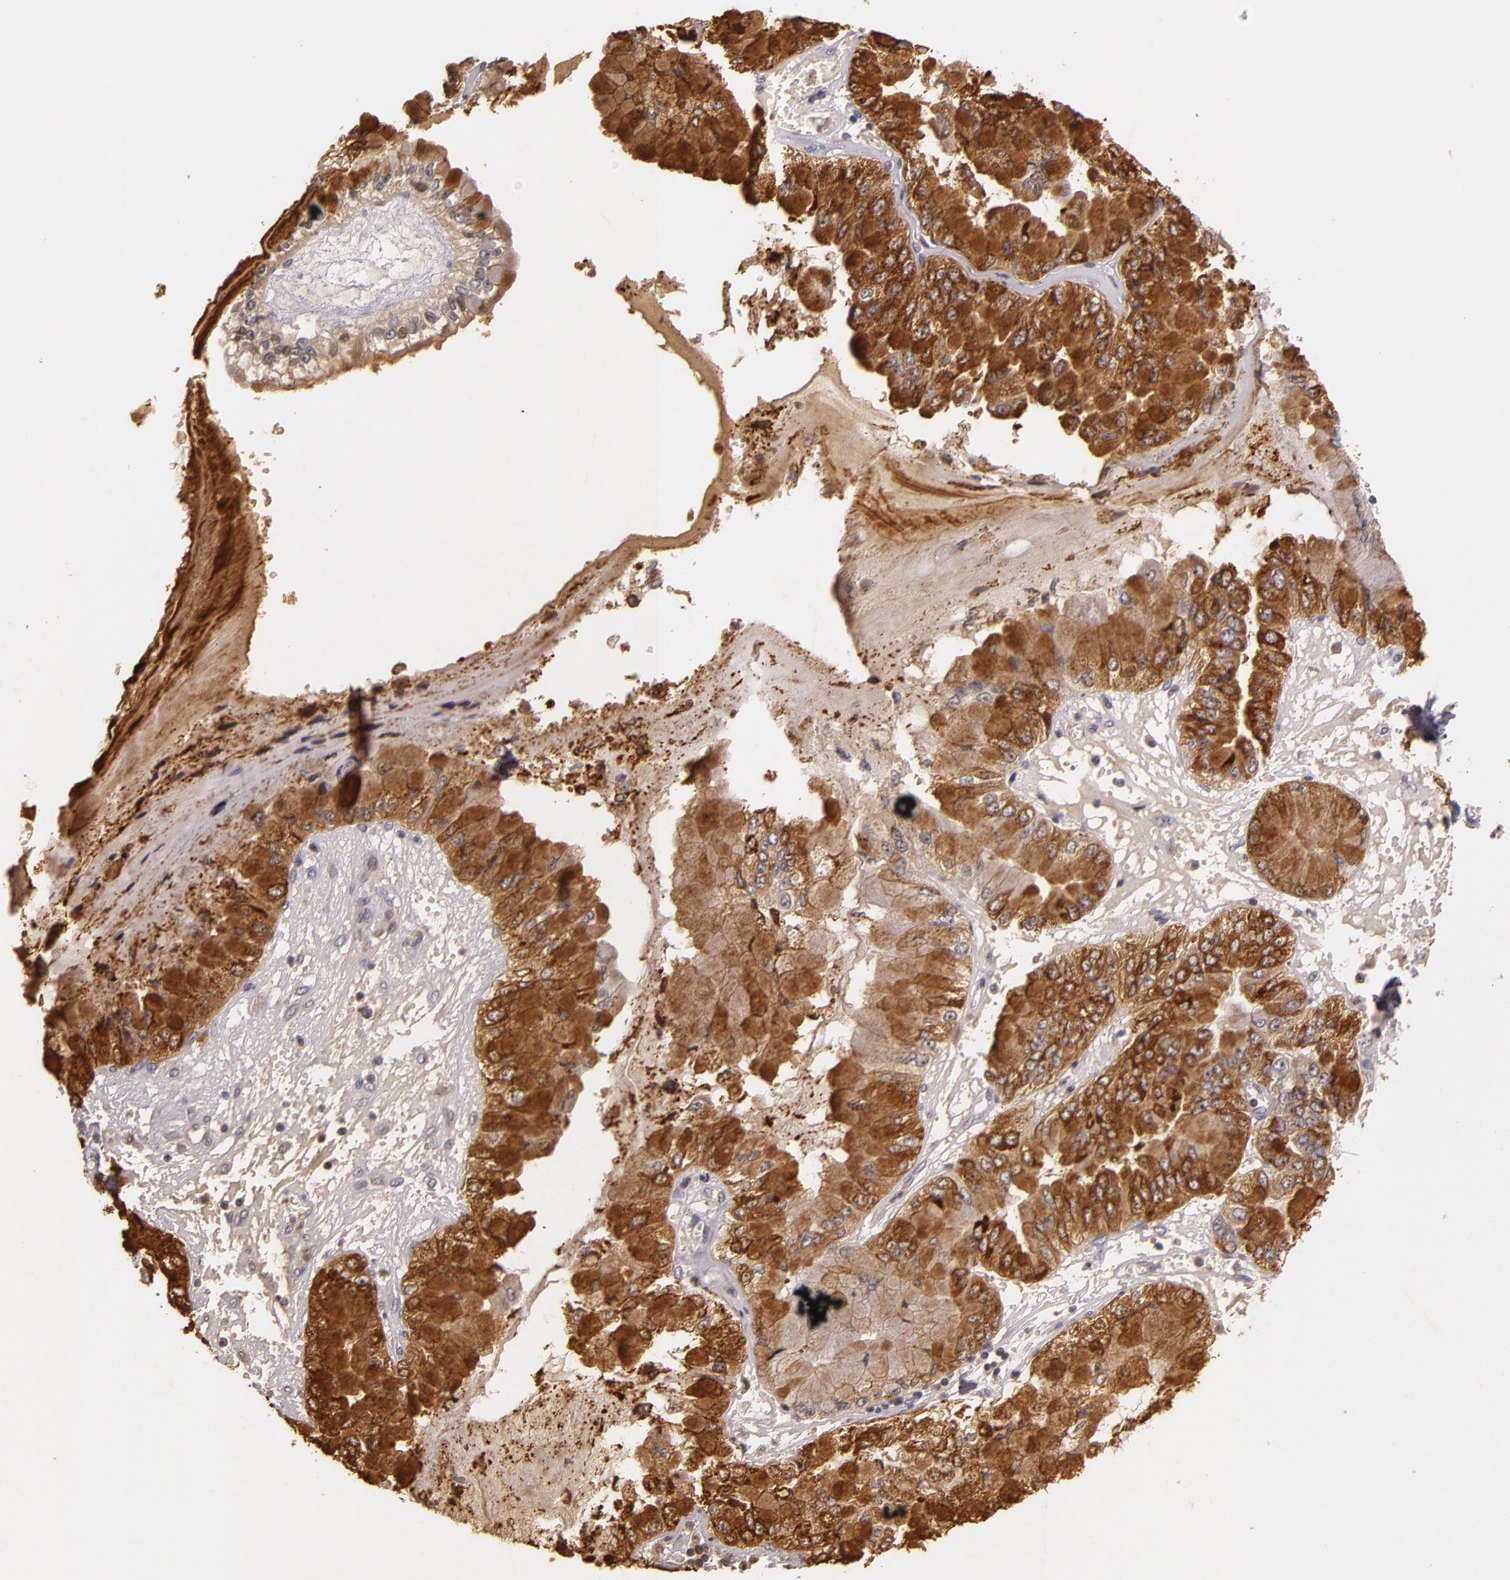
{"staining": {"intensity": "moderate", "quantity": ">75%", "location": "cytoplasmic/membranous"}, "tissue": "liver cancer", "cell_type": "Tumor cells", "image_type": "cancer", "snomed": [{"axis": "morphology", "description": "Cholangiocarcinoma"}, {"axis": "topography", "description": "Liver"}], "caption": "Tumor cells demonstrate medium levels of moderate cytoplasmic/membranous expression in approximately >75% of cells in liver cancer.", "gene": "TFF1", "patient": {"sex": "female", "age": 79}}